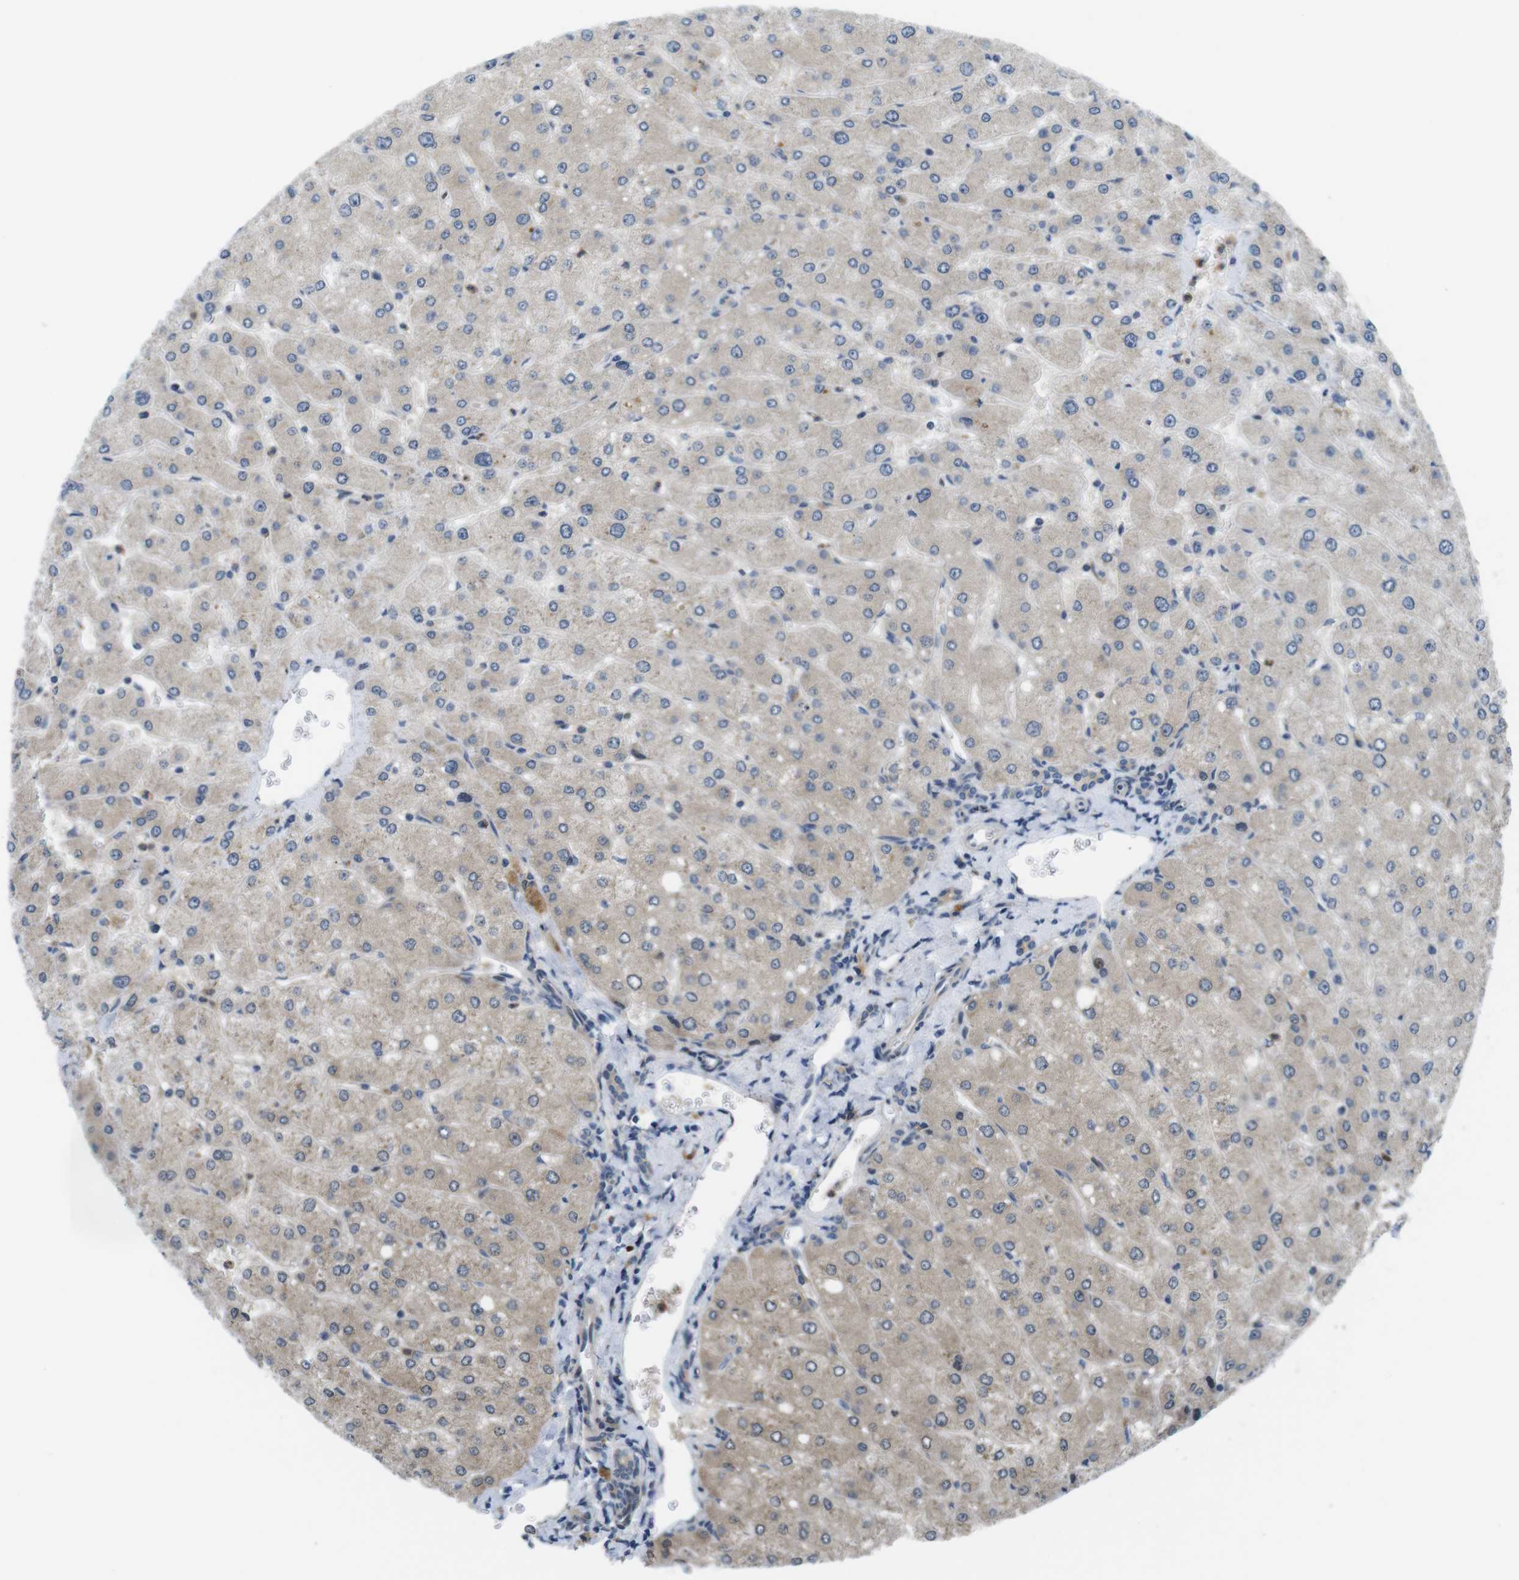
{"staining": {"intensity": "weak", "quantity": "25%-75%", "location": "cytoplasmic/membranous"}, "tissue": "liver", "cell_type": "Cholangiocytes", "image_type": "normal", "snomed": [{"axis": "morphology", "description": "Normal tissue, NOS"}, {"axis": "topography", "description": "Liver"}], "caption": "Liver stained with DAB (3,3'-diaminobenzidine) IHC displays low levels of weak cytoplasmic/membranous expression in approximately 25%-75% of cholangiocytes.", "gene": "ZDHHC3", "patient": {"sex": "male", "age": 55}}